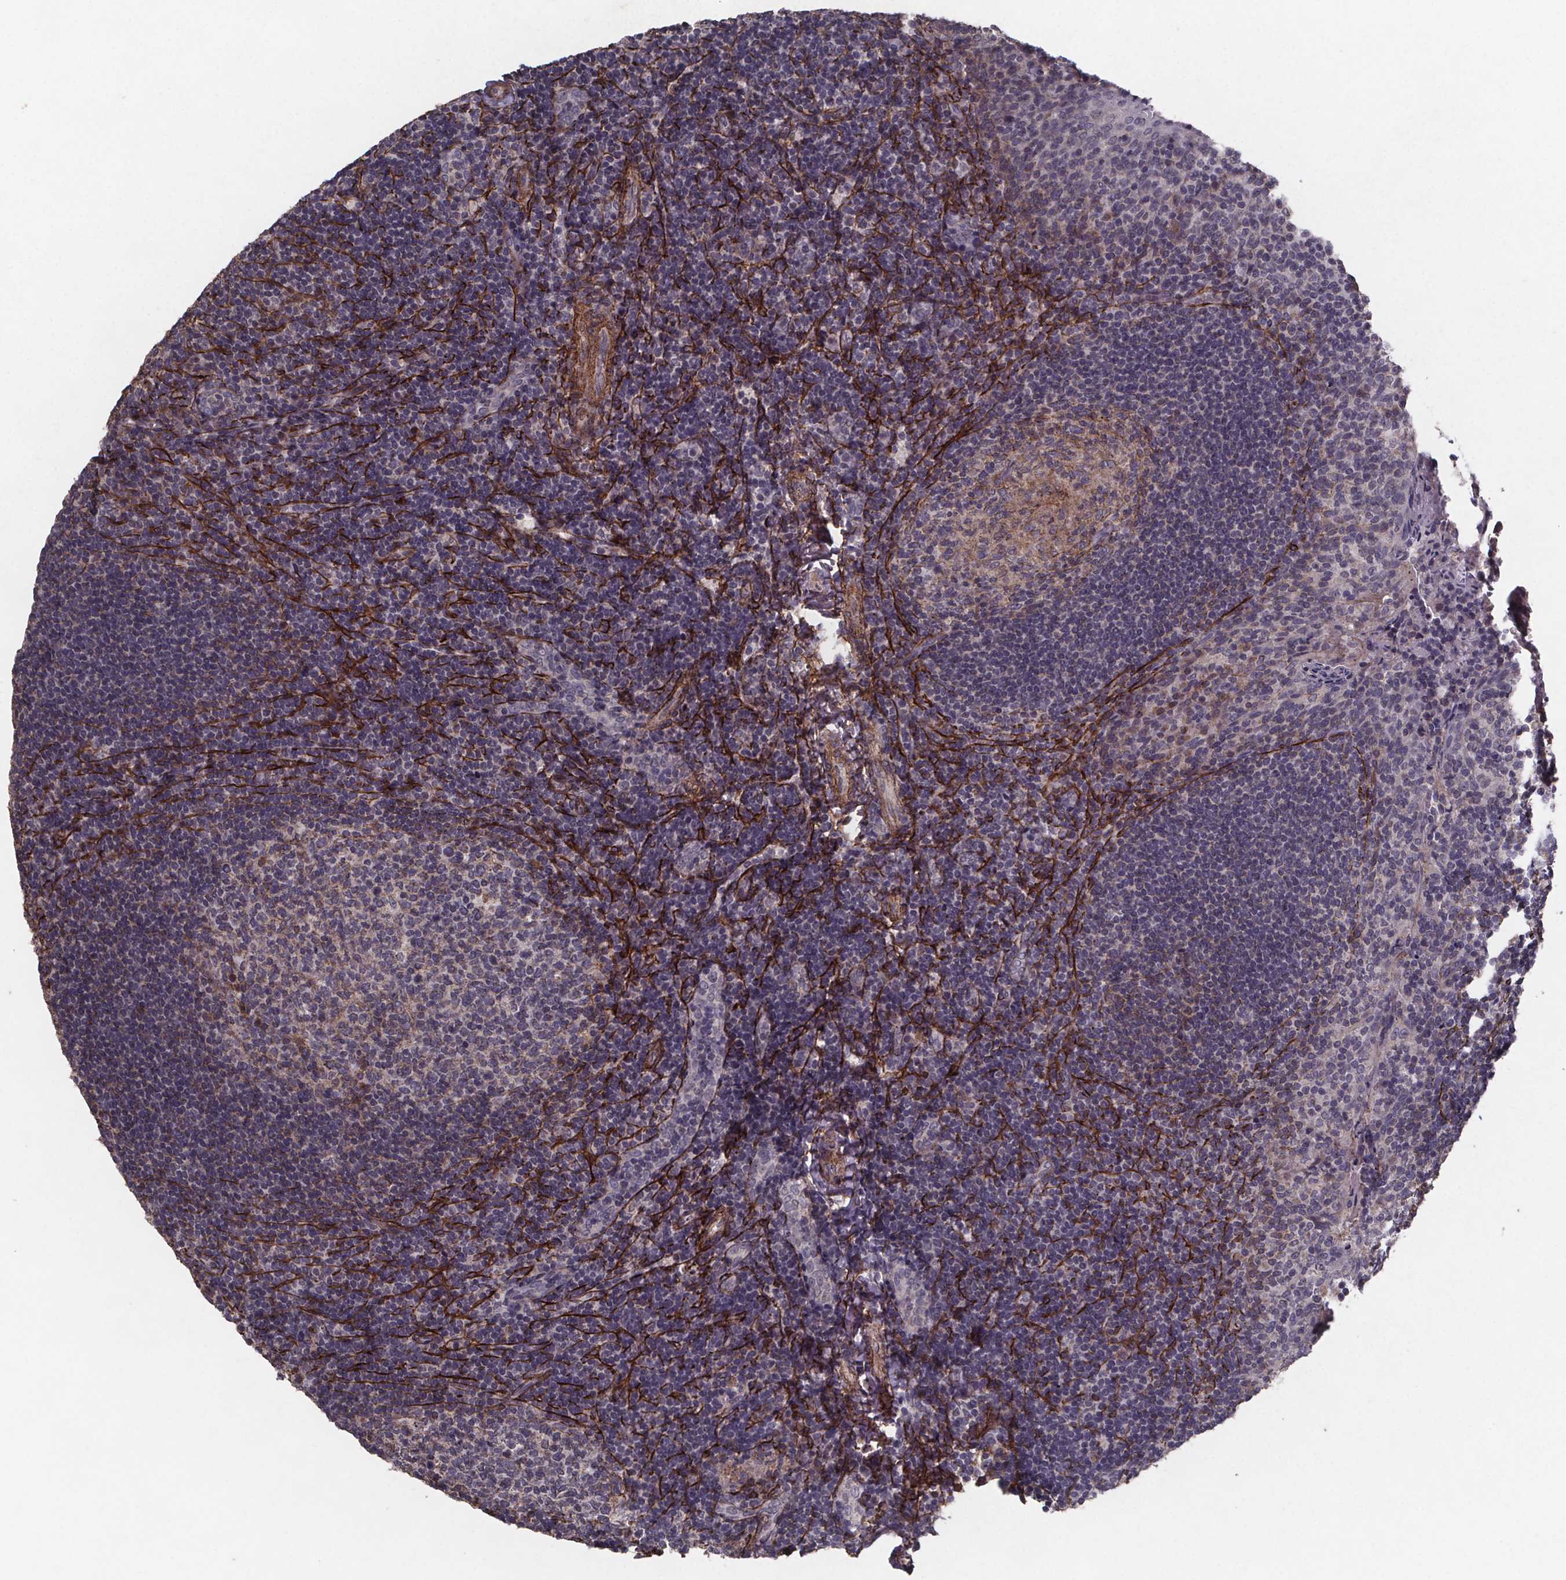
{"staining": {"intensity": "weak", "quantity": "<25%", "location": "cytoplasmic/membranous"}, "tissue": "tonsil", "cell_type": "Germinal center cells", "image_type": "normal", "snomed": [{"axis": "morphology", "description": "Normal tissue, NOS"}, {"axis": "topography", "description": "Tonsil"}], "caption": "Protein analysis of unremarkable tonsil displays no significant staining in germinal center cells. Brightfield microscopy of immunohistochemistry (IHC) stained with DAB (brown) and hematoxylin (blue), captured at high magnification.", "gene": "PALLD", "patient": {"sex": "female", "age": 10}}